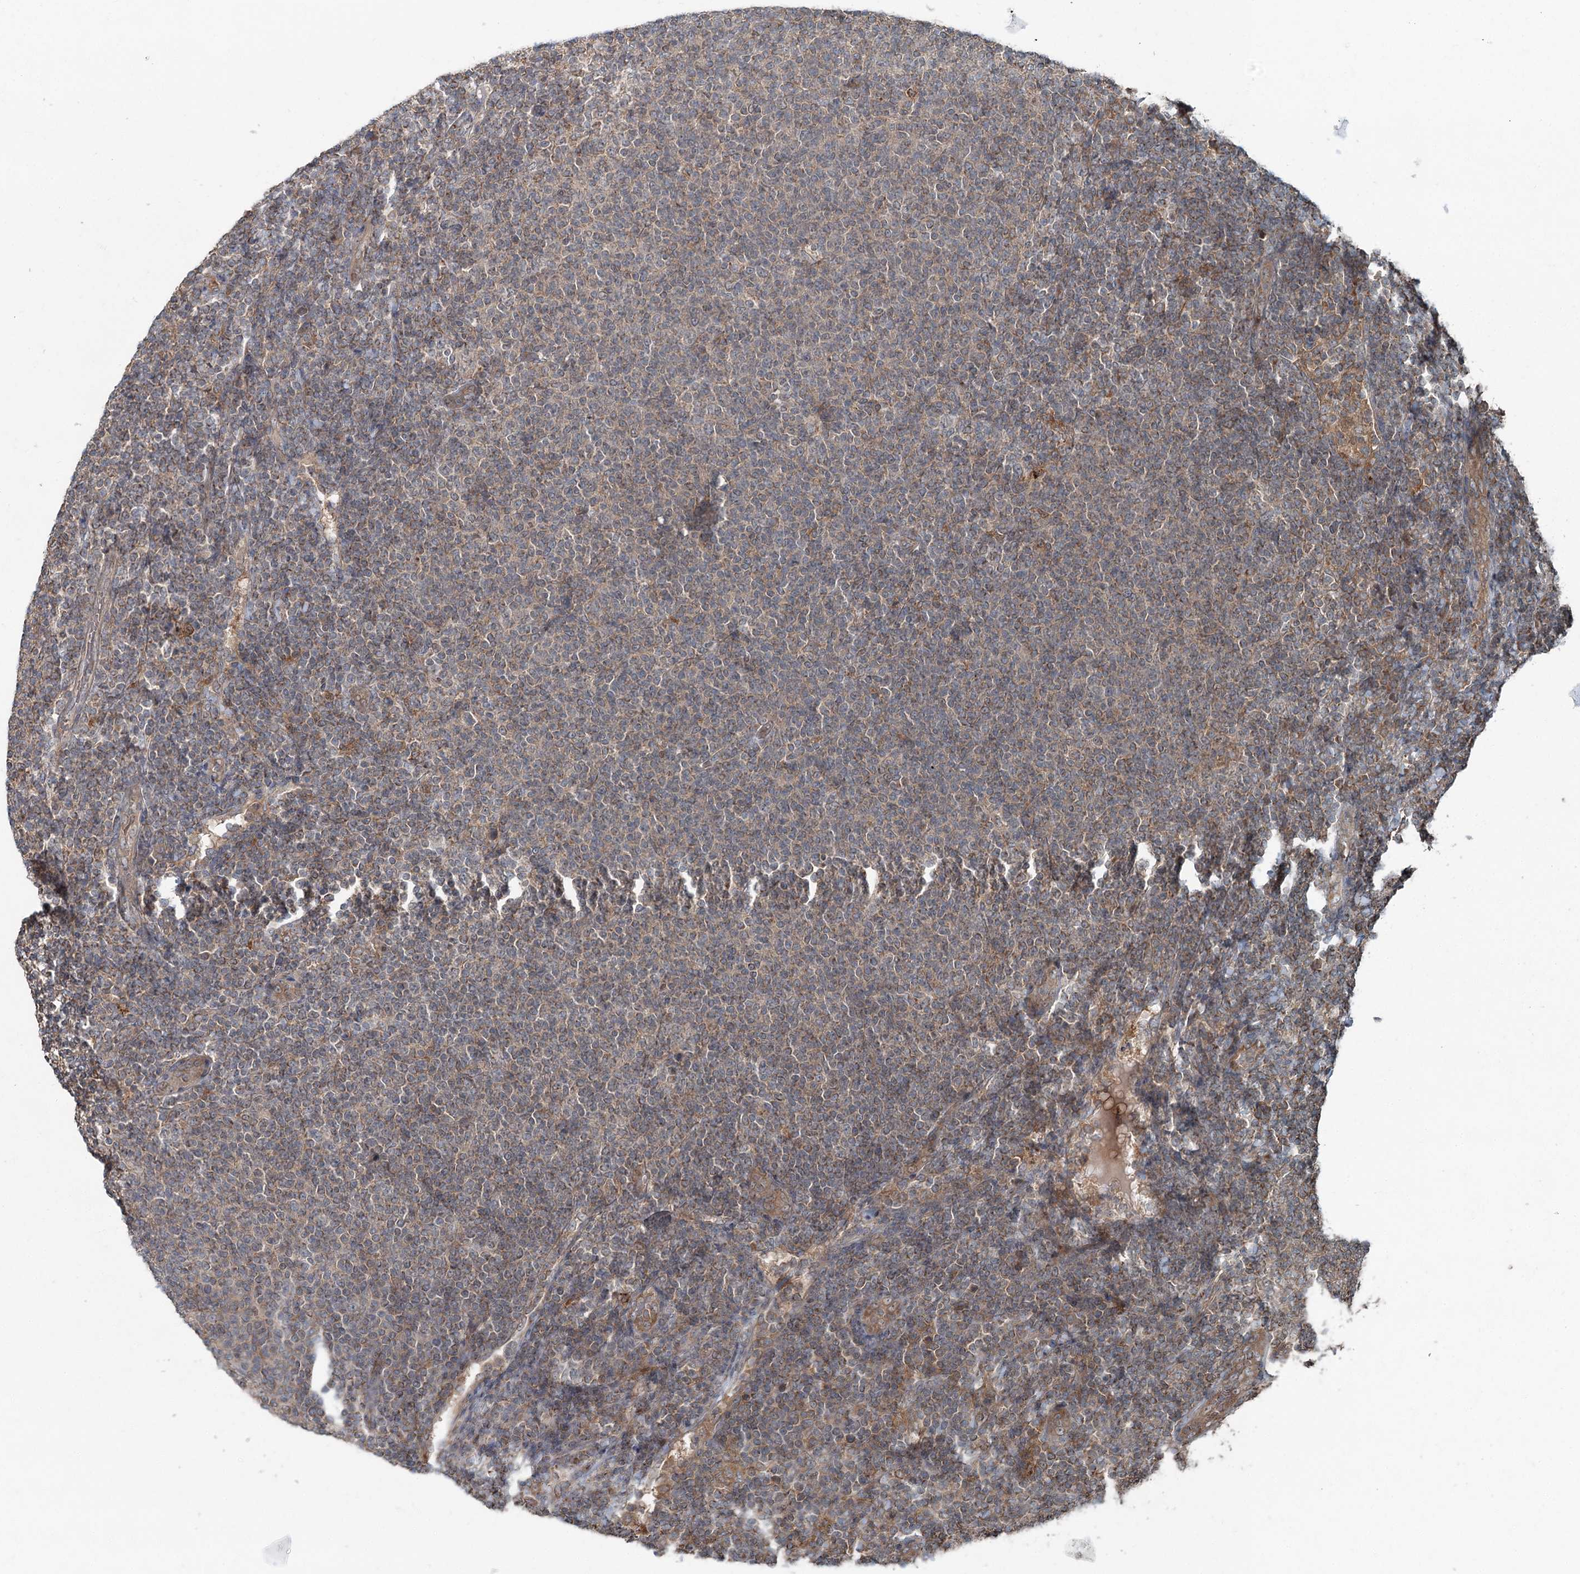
{"staining": {"intensity": "weak", "quantity": "25%-75%", "location": "cytoplasmic/membranous"}, "tissue": "lymphoma", "cell_type": "Tumor cells", "image_type": "cancer", "snomed": [{"axis": "morphology", "description": "Malignant lymphoma, non-Hodgkin's type, Low grade"}, {"axis": "topography", "description": "Lymph node"}], "caption": "About 25%-75% of tumor cells in human lymphoma display weak cytoplasmic/membranous protein expression as visualized by brown immunohistochemical staining.", "gene": "SKIC3", "patient": {"sex": "male", "age": 66}}